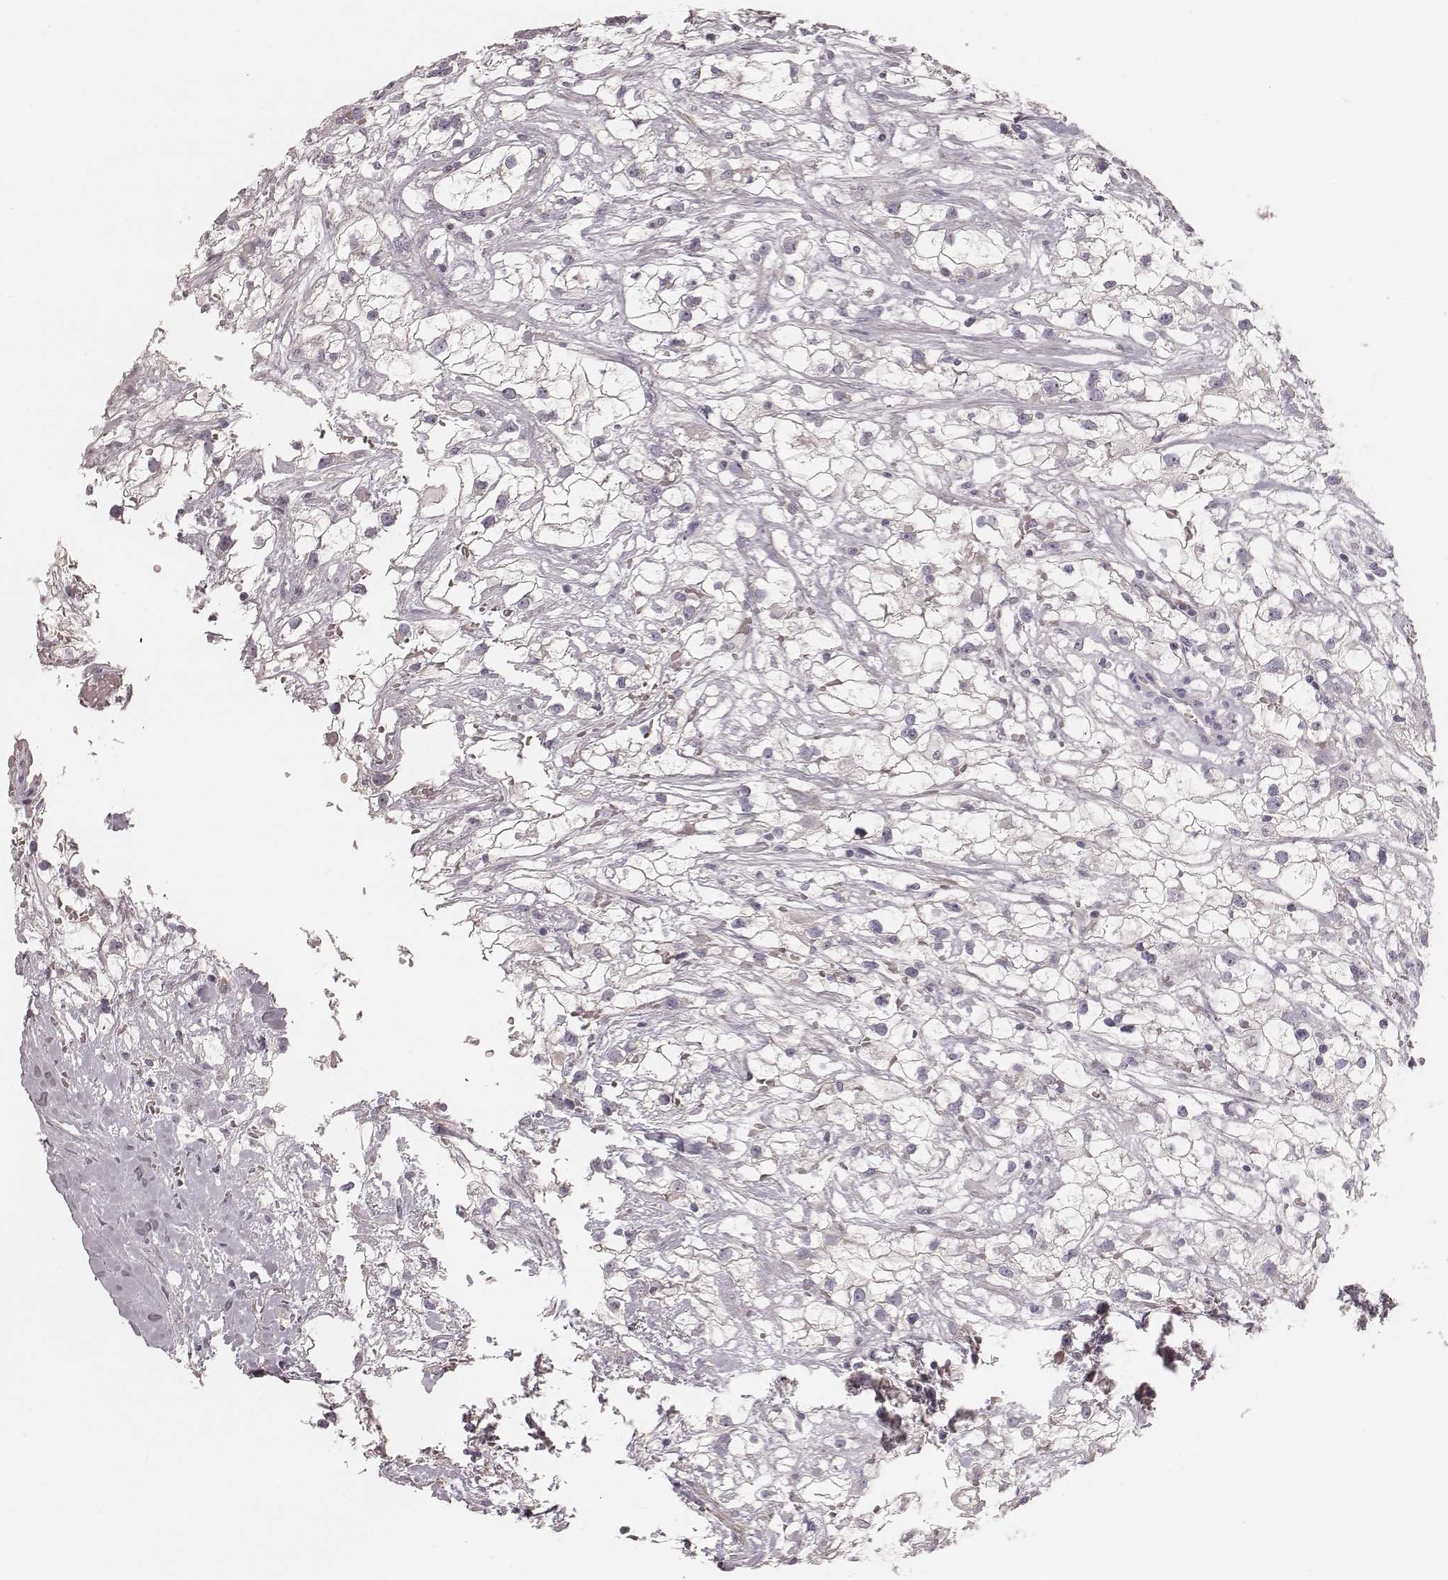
{"staining": {"intensity": "negative", "quantity": "none", "location": "none"}, "tissue": "renal cancer", "cell_type": "Tumor cells", "image_type": "cancer", "snomed": [{"axis": "morphology", "description": "Adenocarcinoma, NOS"}, {"axis": "topography", "description": "Kidney"}], "caption": "Immunohistochemistry micrograph of adenocarcinoma (renal) stained for a protein (brown), which displays no staining in tumor cells.", "gene": "SPATA24", "patient": {"sex": "male", "age": 59}}